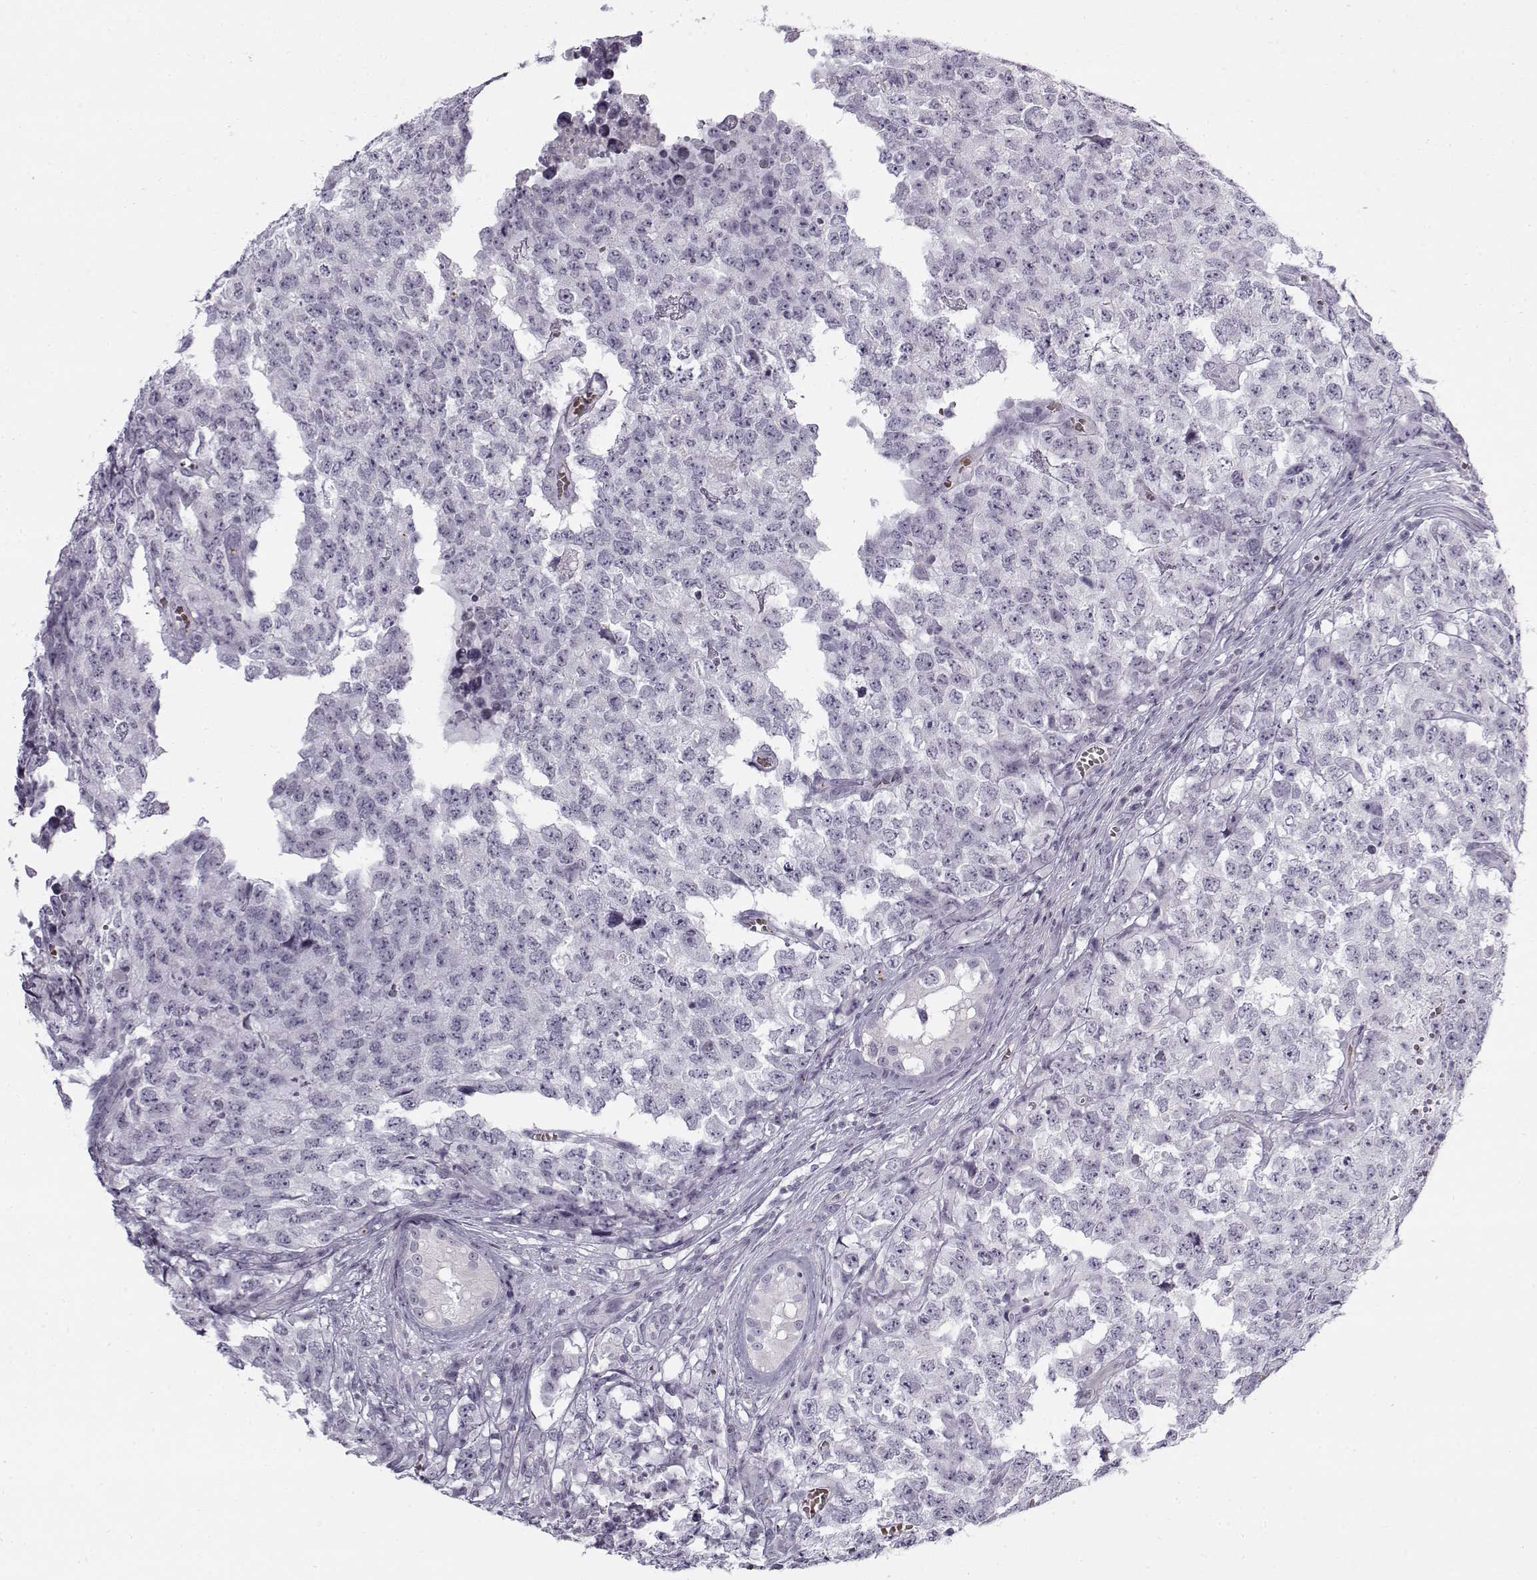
{"staining": {"intensity": "negative", "quantity": "none", "location": "none"}, "tissue": "testis cancer", "cell_type": "Tumor cells", "image_type": "cancer", "snomed": [{"axis": "morphology", "description": "Carcinoma, Embryonal, NOS"}, {"axis": "topography", "description": "Testis"}], "caption": "Human embryonal carcinoma (testis) stained for a protein using immunohistochemistry displays no positivity in tumor cells.", "gene": "SNCA", "patient": {"sex": "male", "age": 23}}